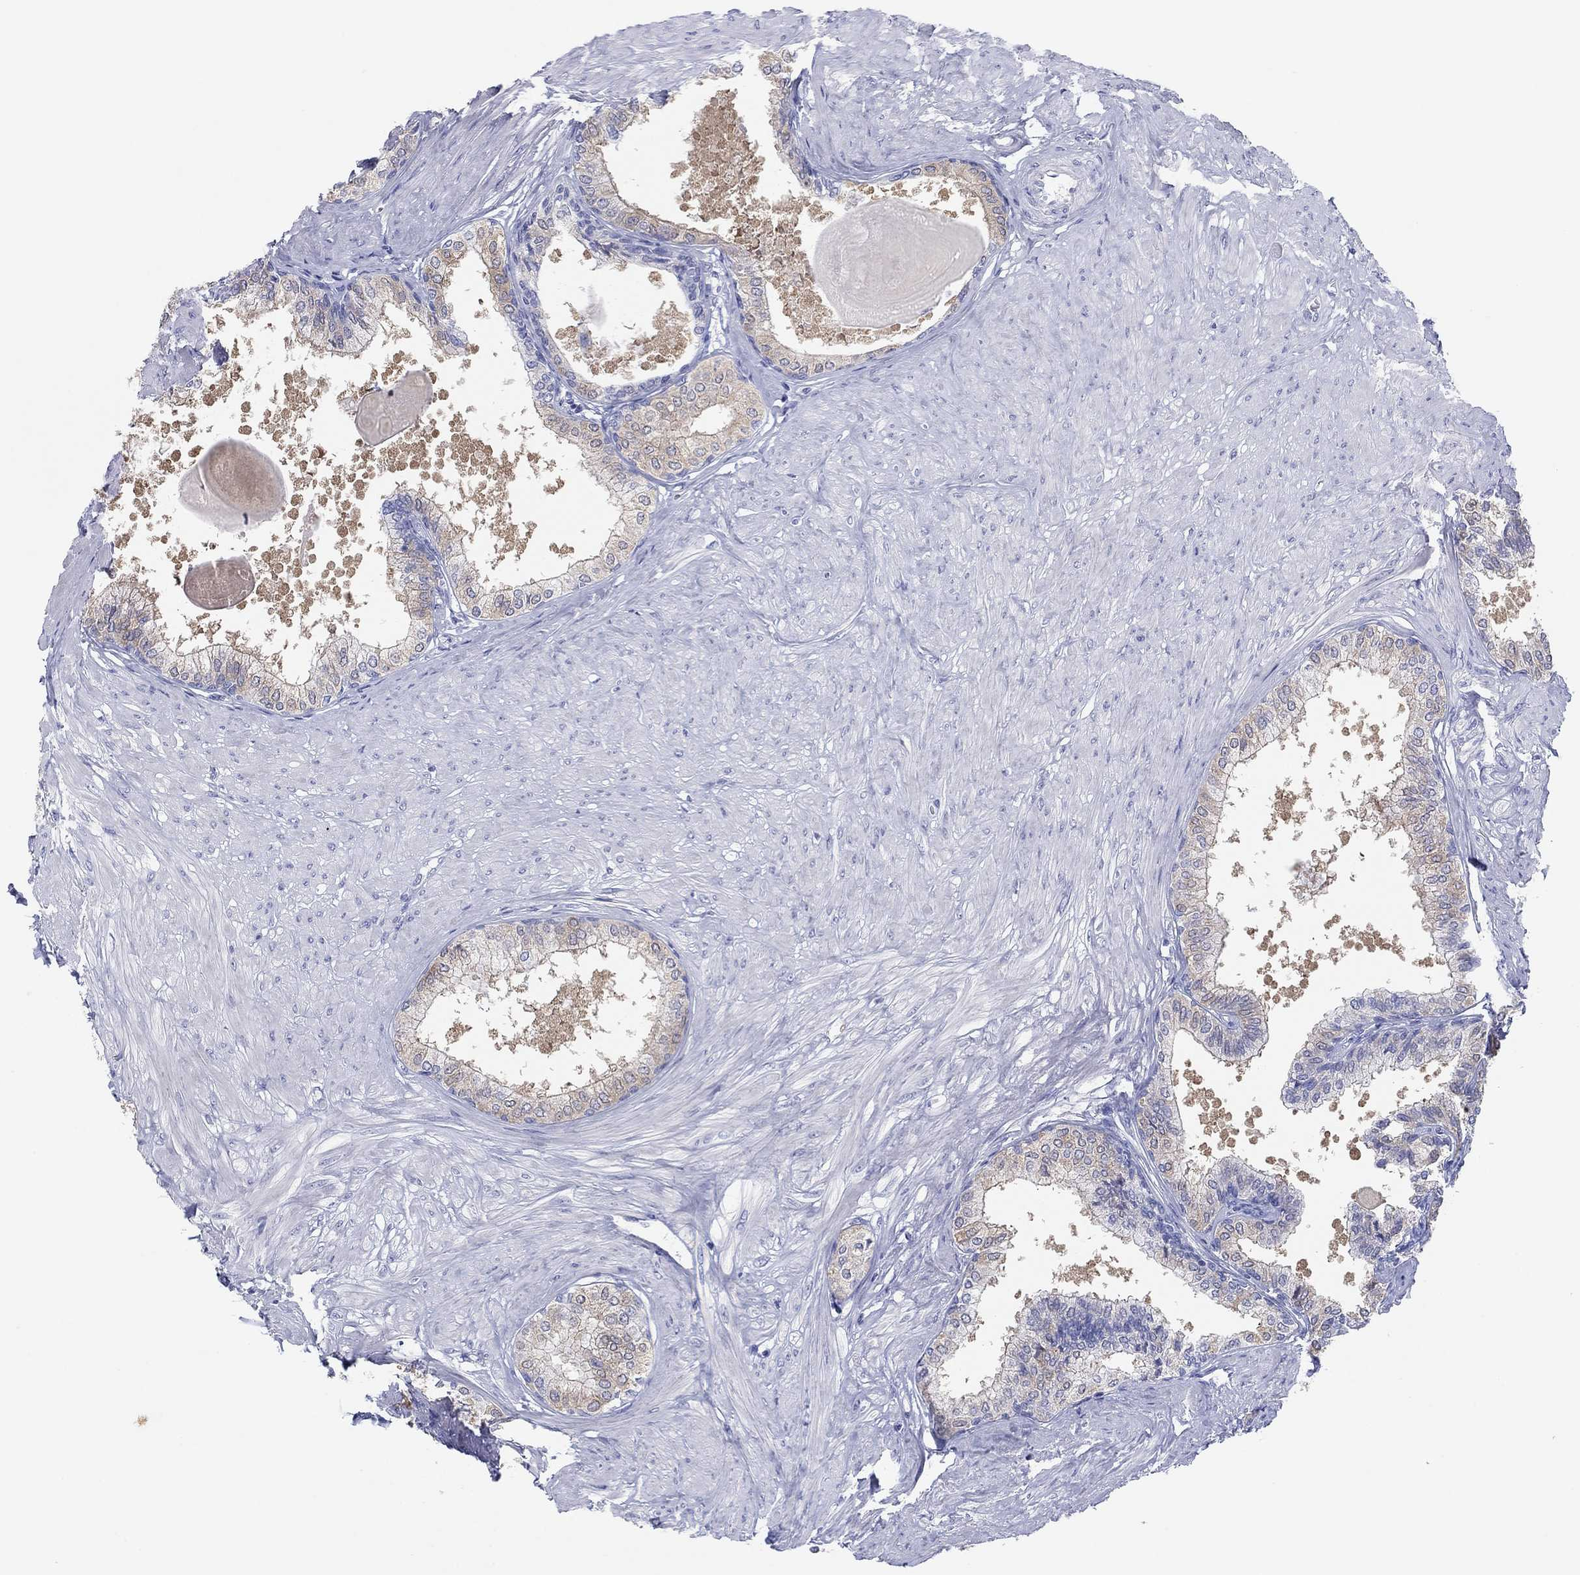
{"staining": {"intensity": "negative", "quantity": "none", "location": "none"}, "tissue": "prostate", "cell_type": "Glandular cells", "image_type": "normal", "snomed": [{"axis": "morphology", "description": "Normal tissue, NOS"}, {"axis": "topography", "description": "Prostate"}], "caption": "Immunohistochemical staining of unremarkable human prostate demonstrates no significant positivity in glandular cells.", "gene": "MAGEB6", "patient": {"sex": "male", "age": 63}}